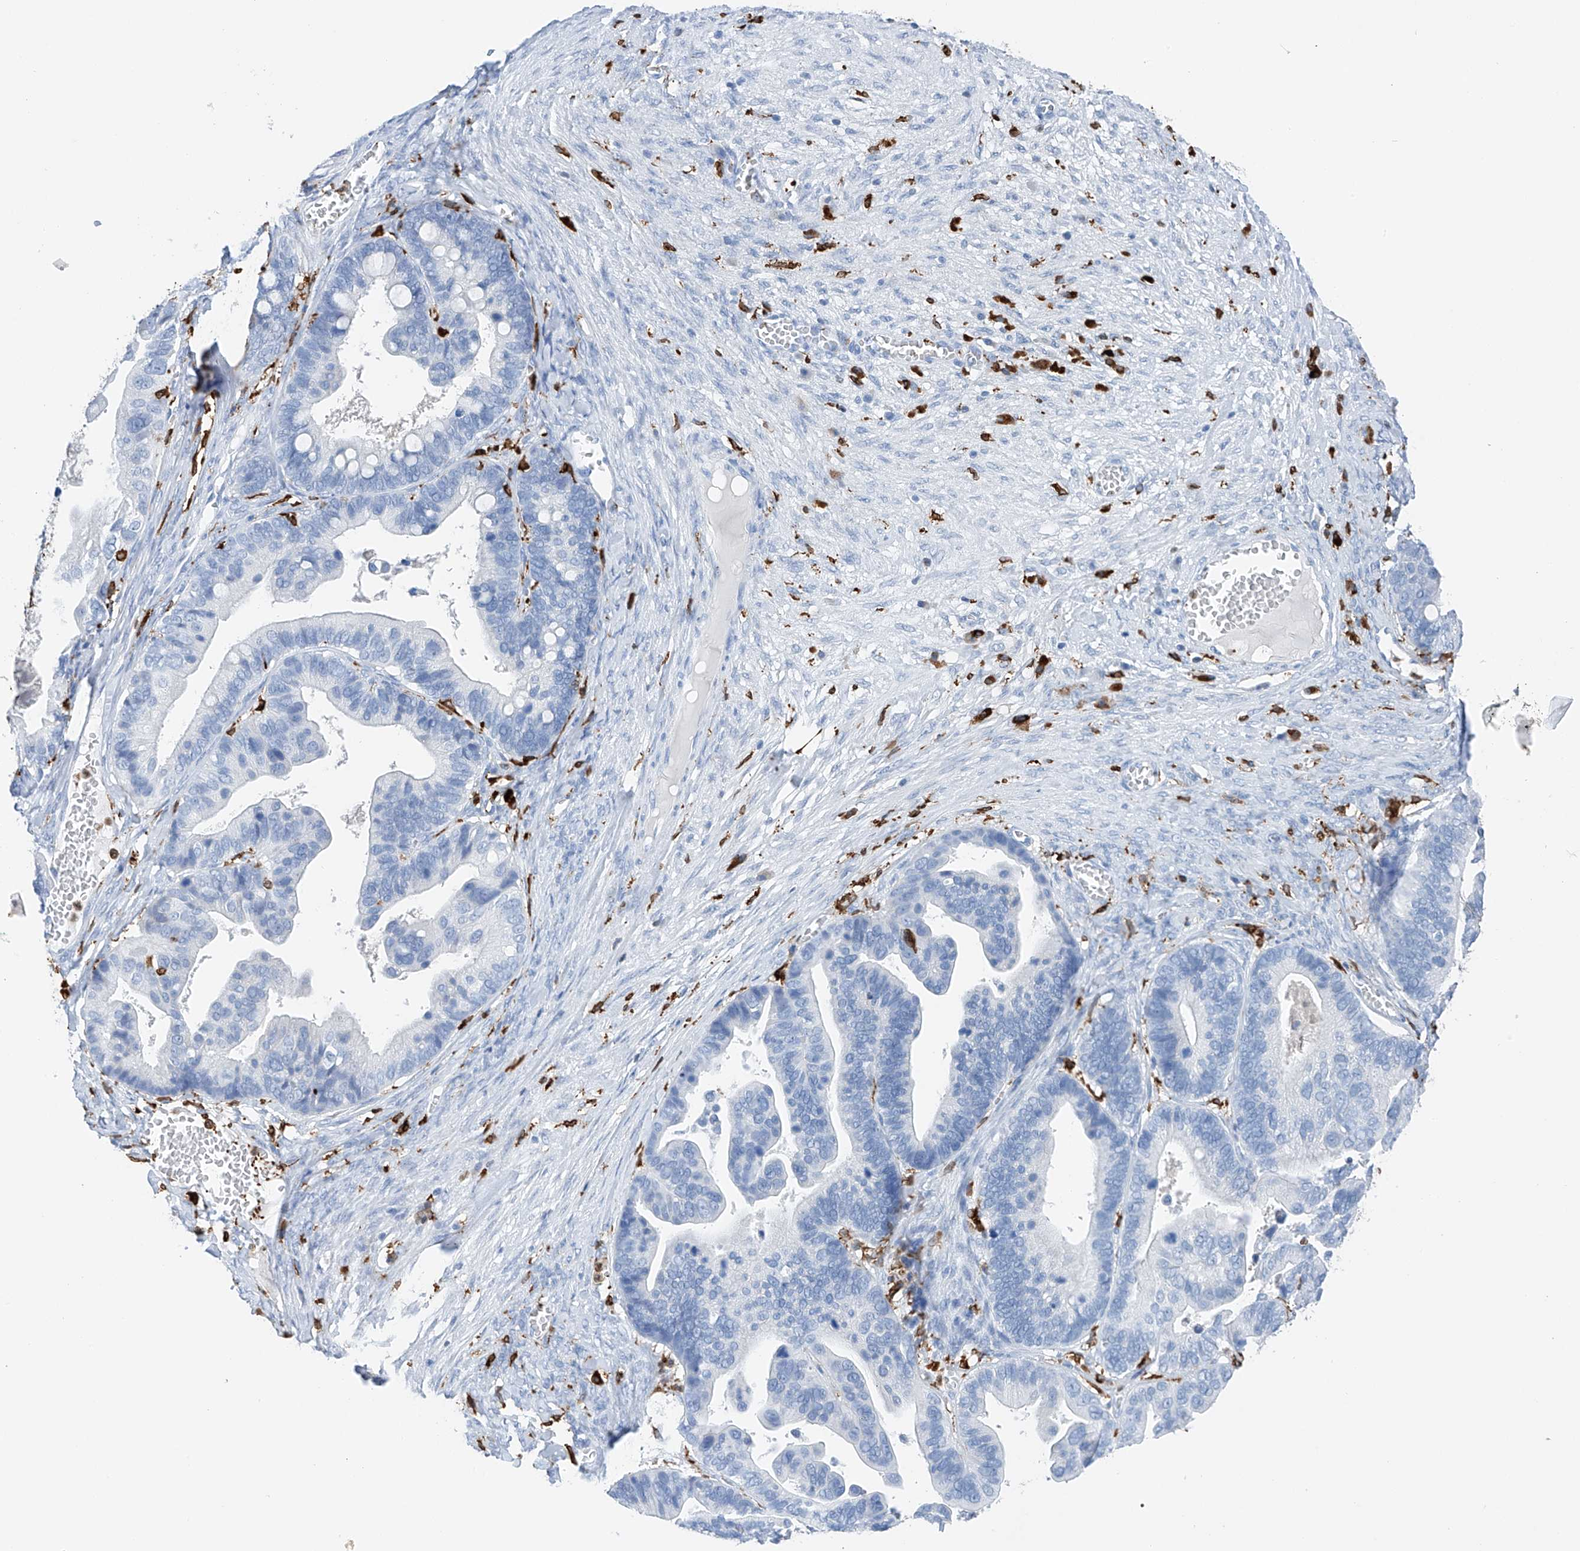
{"staining": {"intensity": "negative", "quantity": "none", "location": "none"}, "tissue": "ovarian cancer", "cell_type": "Tumor cells", "image_type": "cancer", "snomed": [{"axis": "morphology", "description": "Cystadenocarcinoma, serous, NOS"}, {"axis": "topography", "description": "Ovary"}], "caption": "Human ovarian cancer stained for a protein using IHC demonstrates no staining in tumor cells.", "gene": "TBXAS1", "patient": {"sex": "female", "age": 56}}